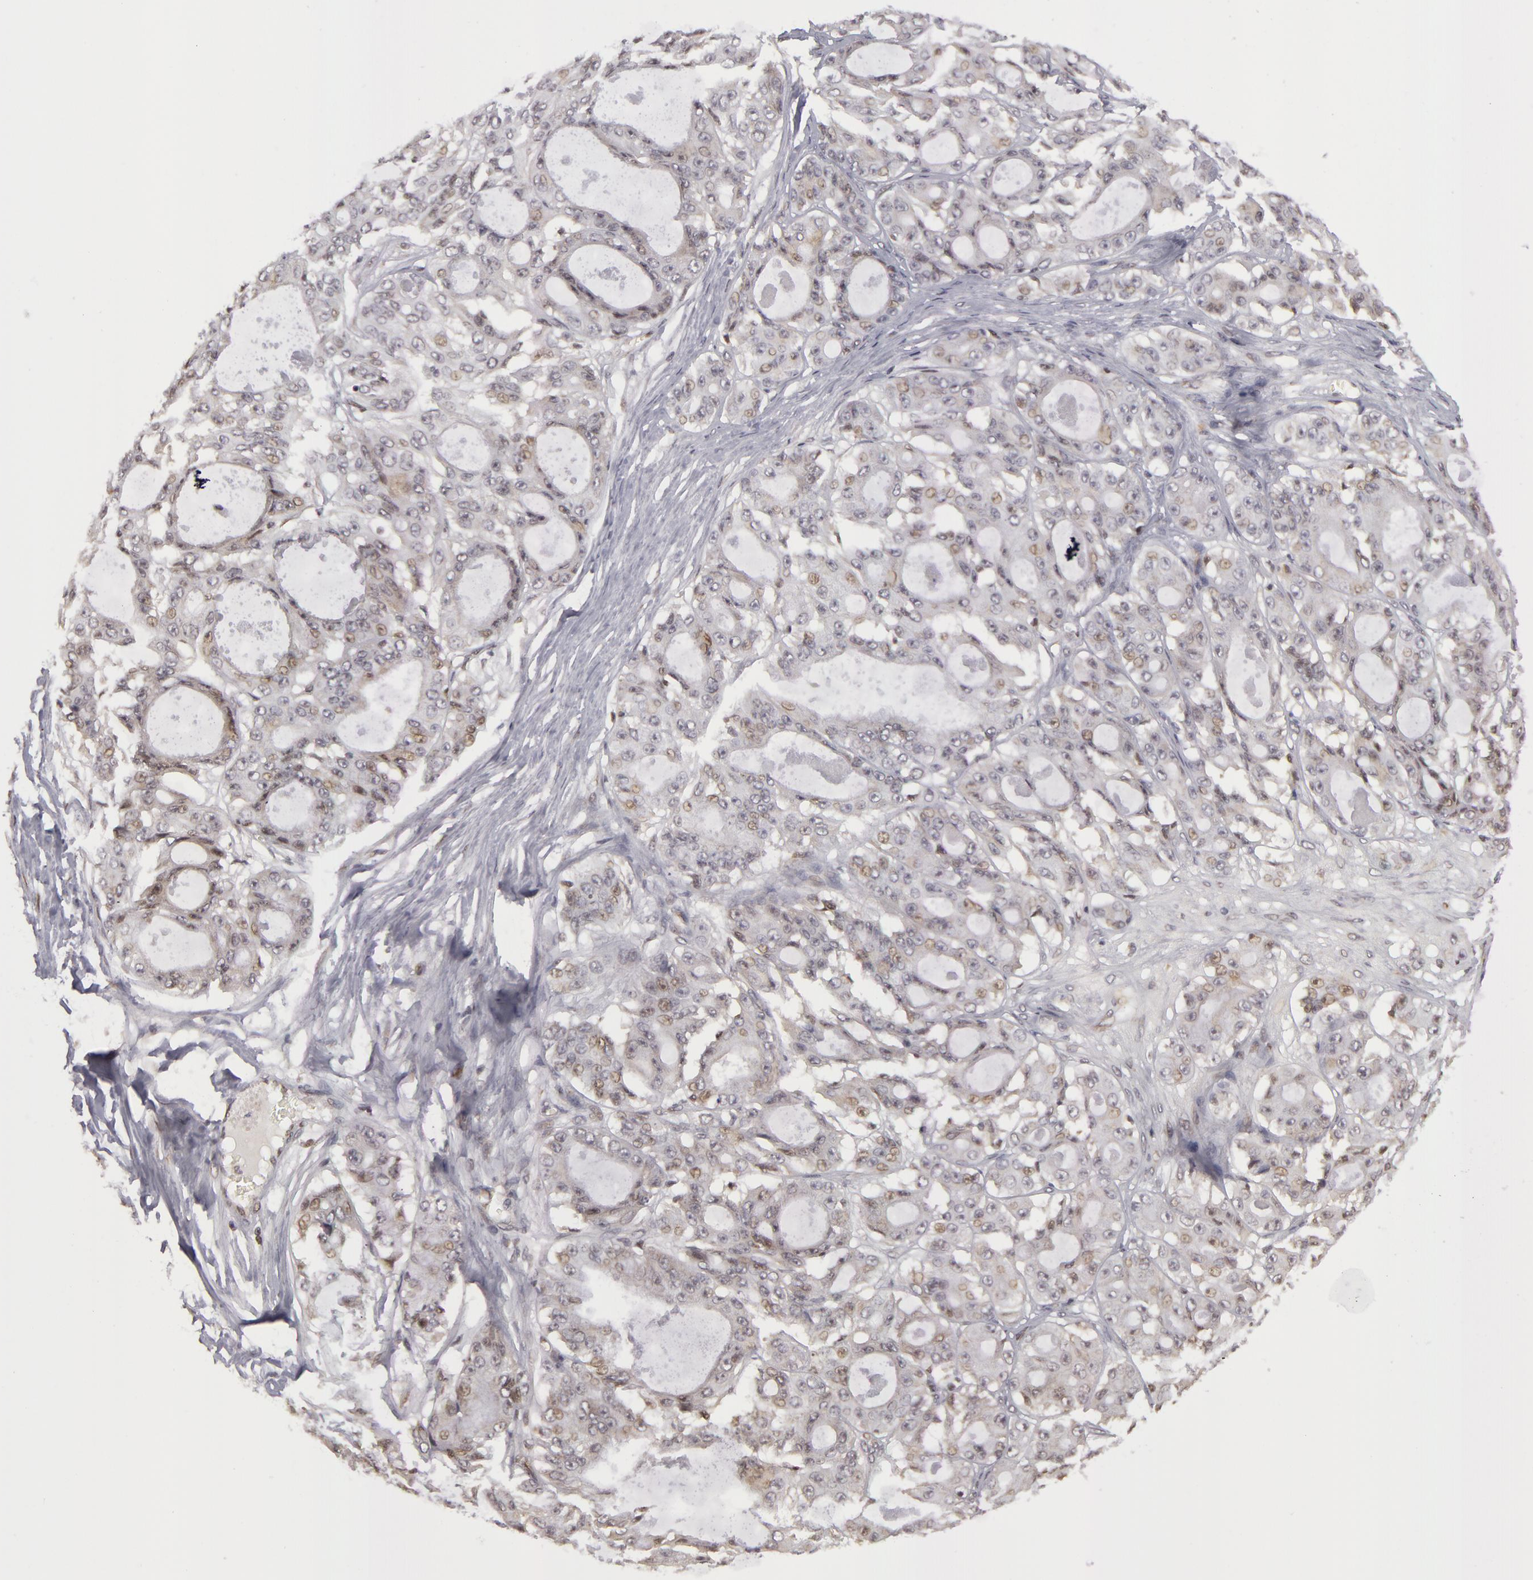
{"staining": {"intensity": "weak", "quantity": "<25%", "location": "nuclear"}, "tissue": "ovarian cancer", "cell_type": "Tumor cells", "image_type": "cancer", "snomed": [{"axis": "morphology", "description": "Carcinoma, endometroid"}, {"axis": "topography", "description": "Ovary"}], "caption": "A histopathology image of human ovarian cancer is negative for staining in tumor cells.", "gene": "ZNF133", "patient": {"sex": "female", "age": 61}}